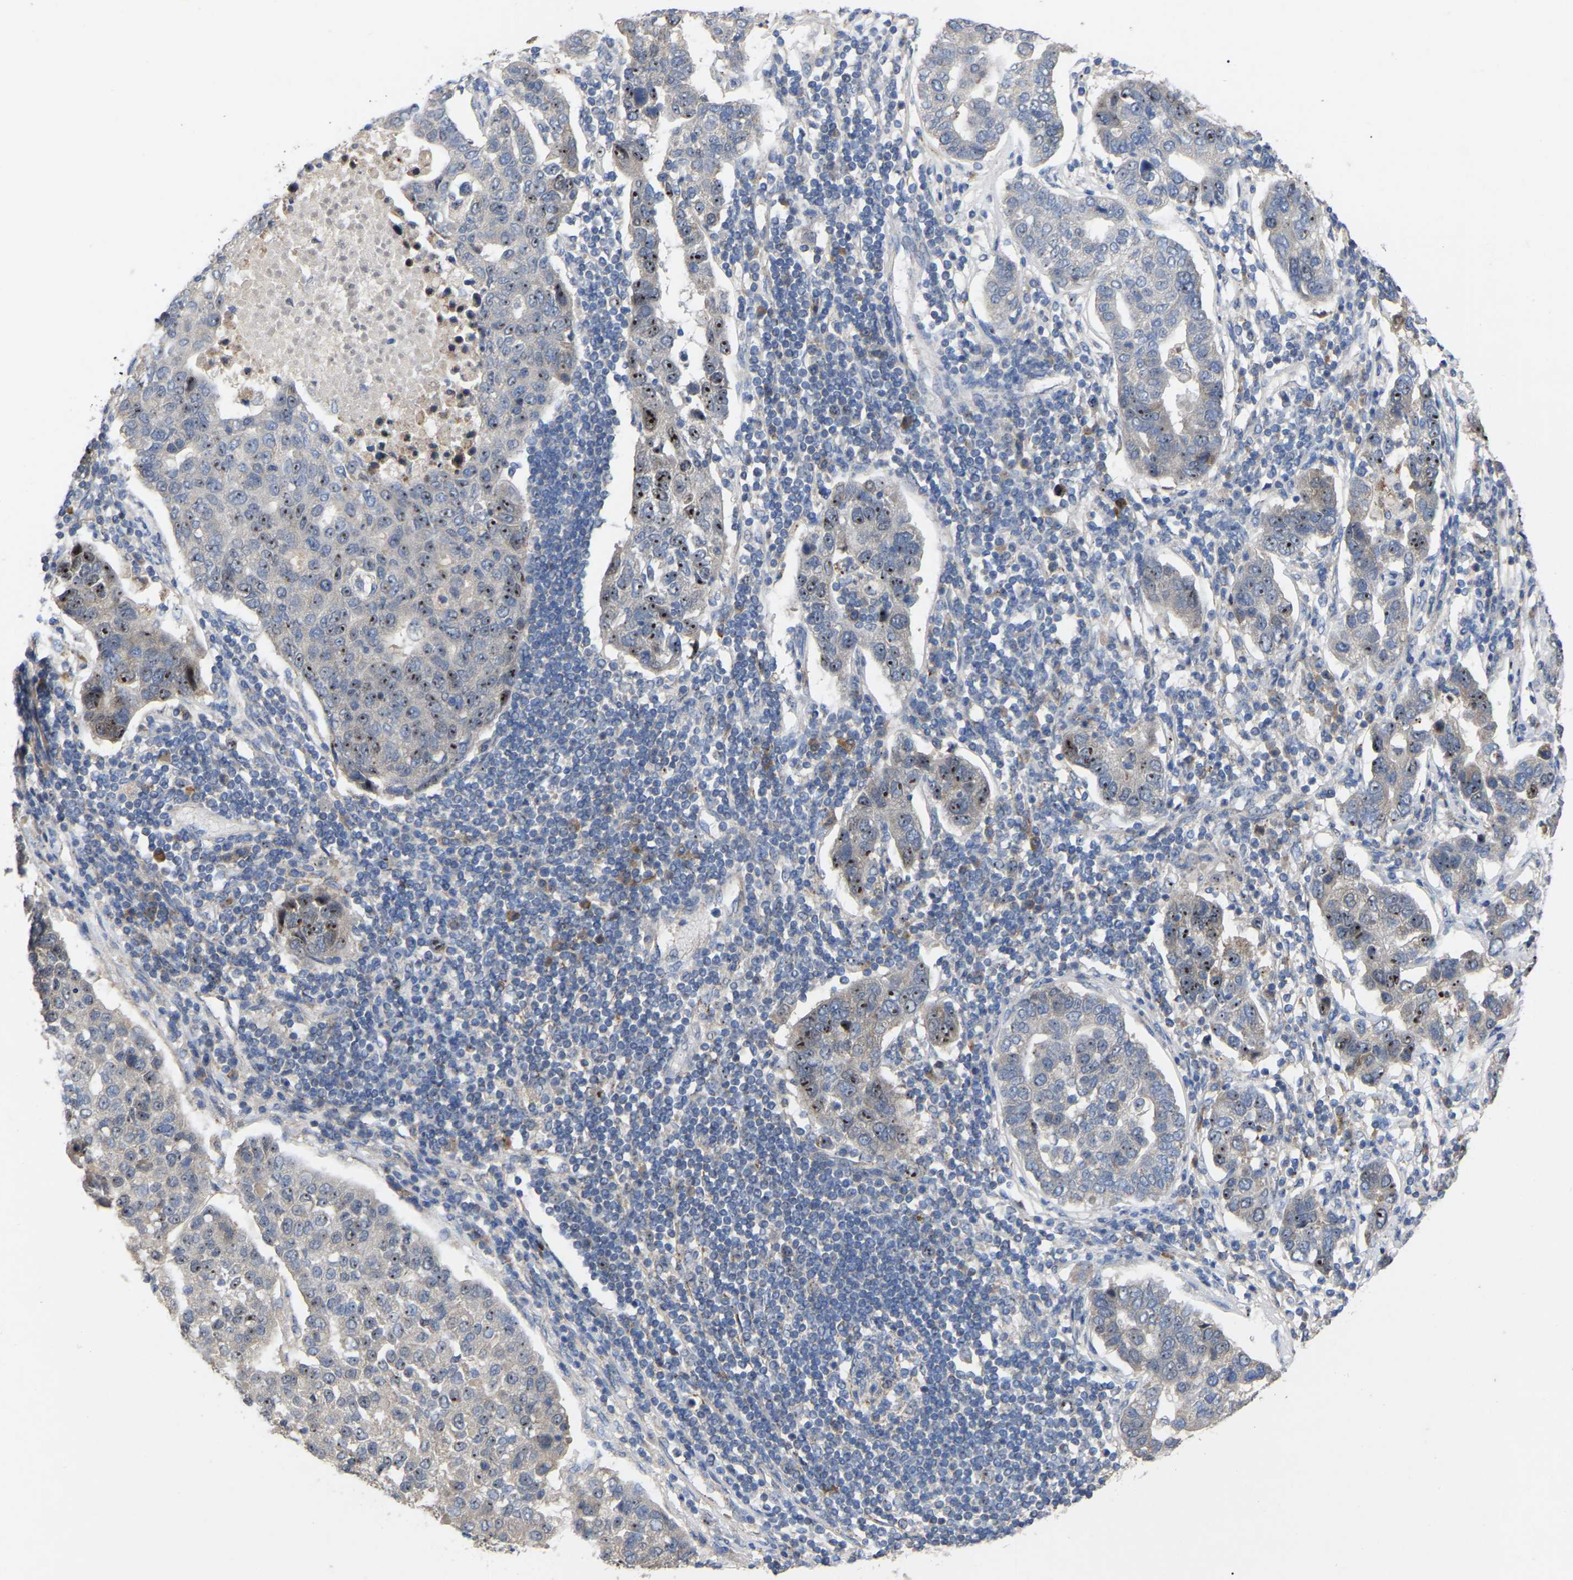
{"staining": {"intensity": "moderate", "quantity": "25%-75%", "location": "nuclear"}, "tissue": "pancreatic cancer", "cell_type": "Tumor cells", "image_type": "cancer", "snomed": [{"axis": "morphology", "description": "Adenocarcinoma, NOS"}, {"axis": "topography", "description": "Pancreas"}], "caption": "A brown stain highlights moderate nuclear expression of a protein in human pancreatic adenocarcinoma tumor cells.", "gene": "NOP53", "patient": {"sex": "female", "age": 61}}